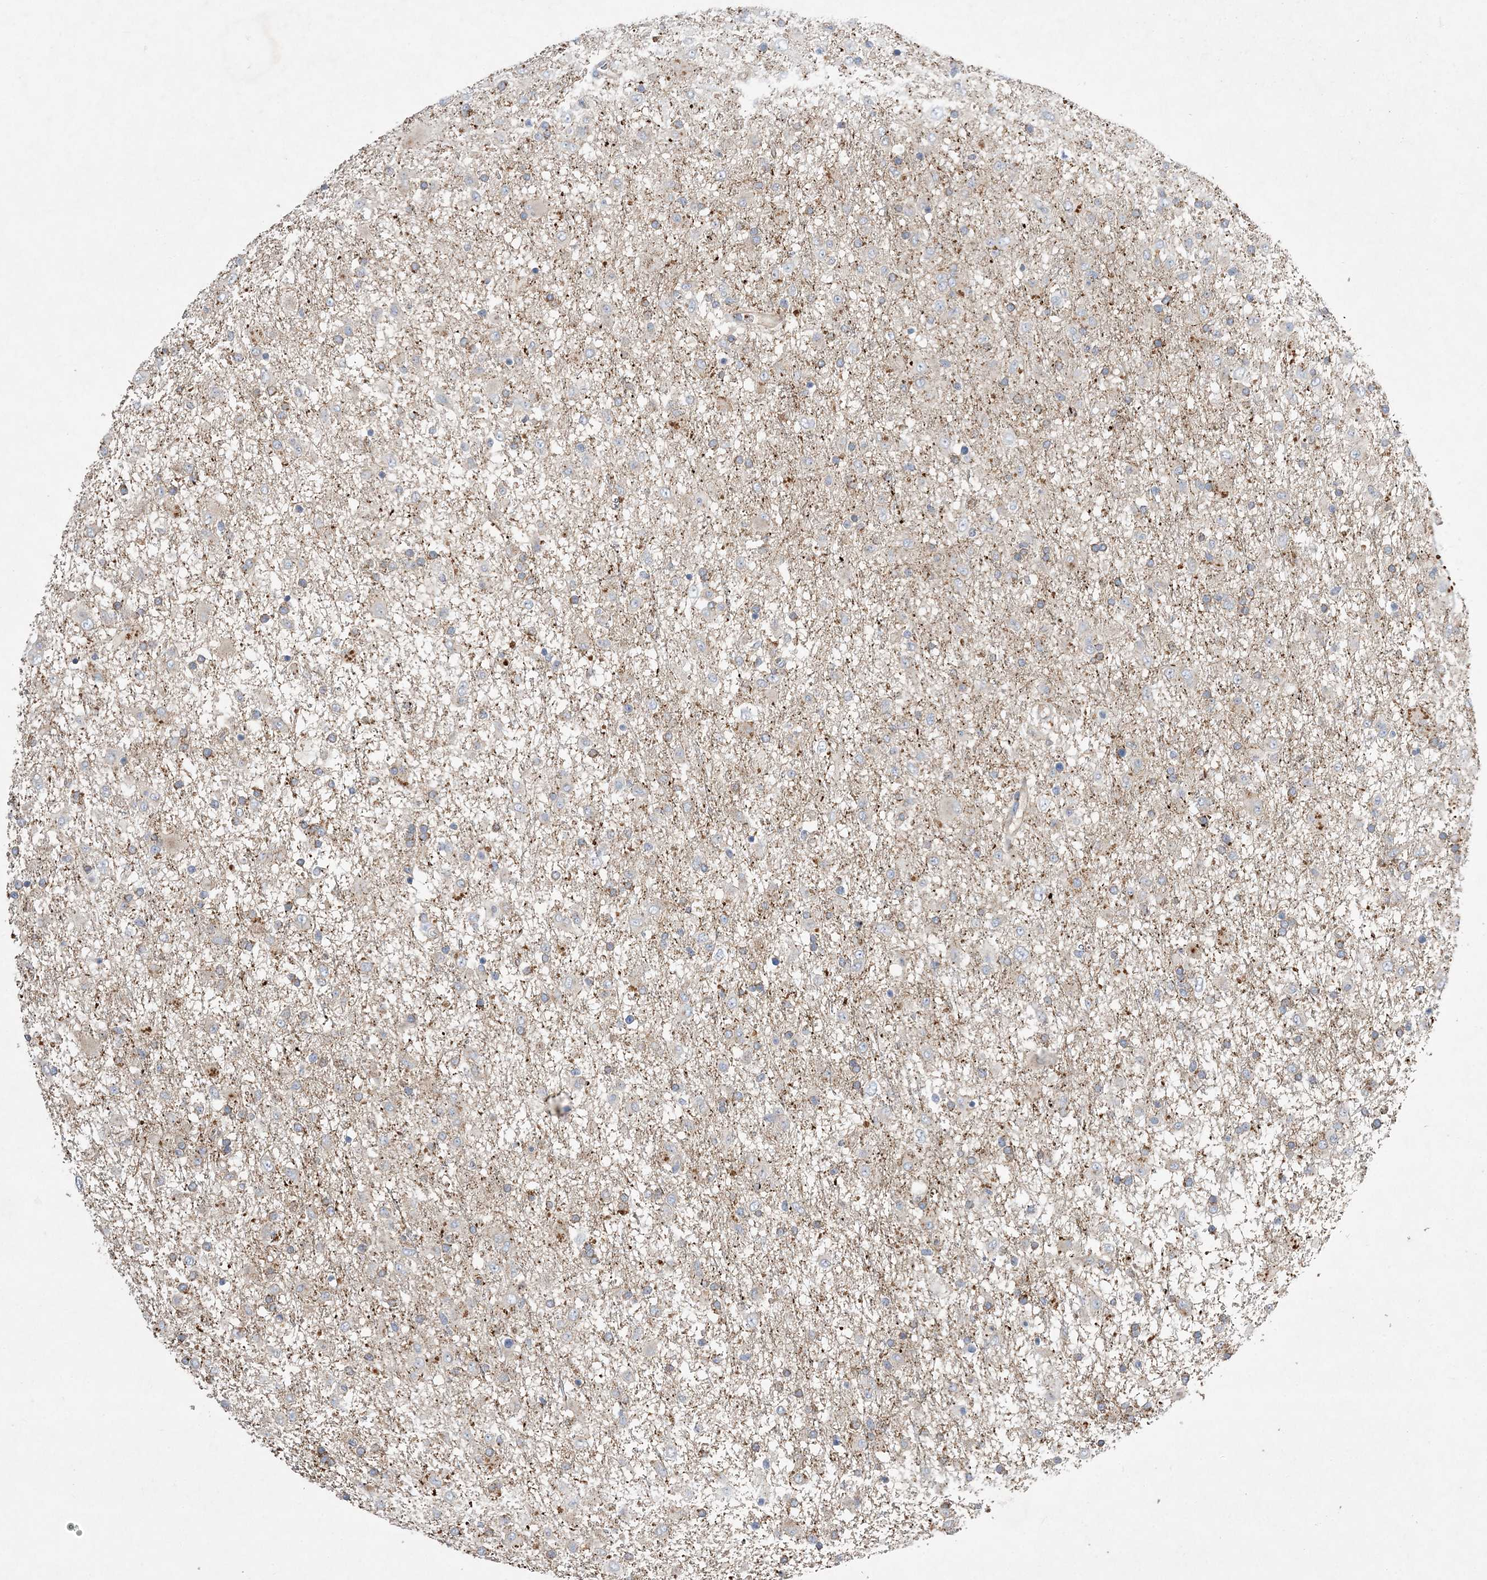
{"staining": {"intensity": "negative", "quantity": "none", "location": "none"}, "tissue": "glioma", "cell_type": "Tumor cells", "image_type": "cancer", "snomed": [{"axis": "morphology", "description": "Glioma, malignant, Low grade"}, {"axis": "topography", "description": "Brain"}], "caption": "Tumor cells are negative for protein expression in human malignant glioma (low-grade). Brightfield microscopy of immunohistochemistry (IHC) stained with DAB (brown) and hematoxylin (blue), captured at high magnification.", "gene": "ADCK2", "patient": {"sex": "male", "age": 65}}